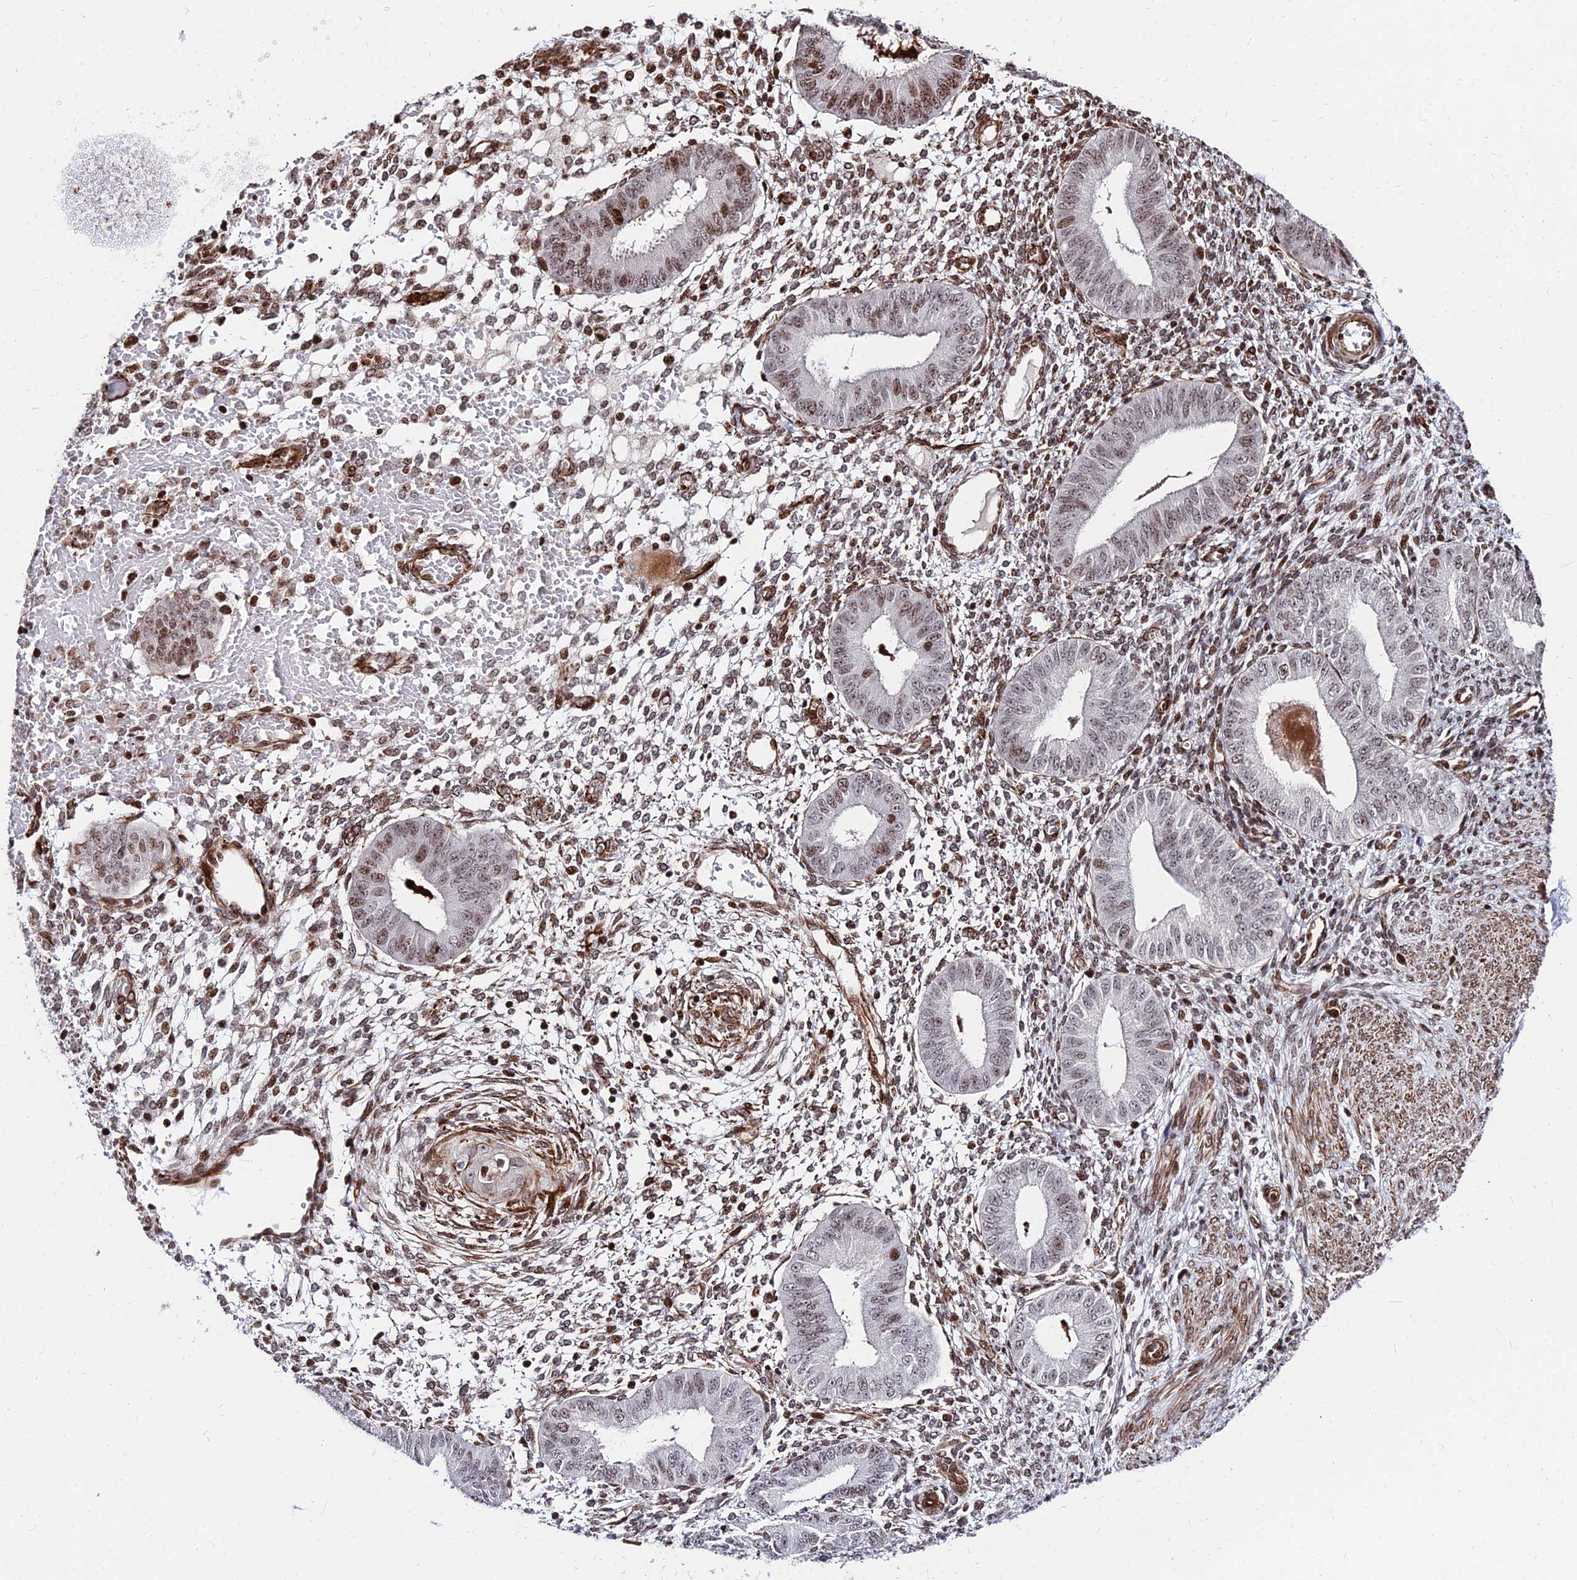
{"staining": {"intensity": "moderate", "quantity": "25%-75%", "location": "nuclear"}, "tissue": "endometrium", "cell_type": "Cells in endometrial stroma", "image_type": "normal", "snomed": [{"axis": "morphology", "description": "Normal tissue, NOS"}, {"axis": "topography", "description": "Endometrium"}], "caption": "Immunohistochemistry of normal human endometrium displays medium levels of moderate nuclear expression in about 25%-75% of cells in endometrial stroma. (DAB IHC, brown staining for protein, blue staining for nuclei).", "gene": "NYAP2", "patient": {"sex": "female", "age": 49}}